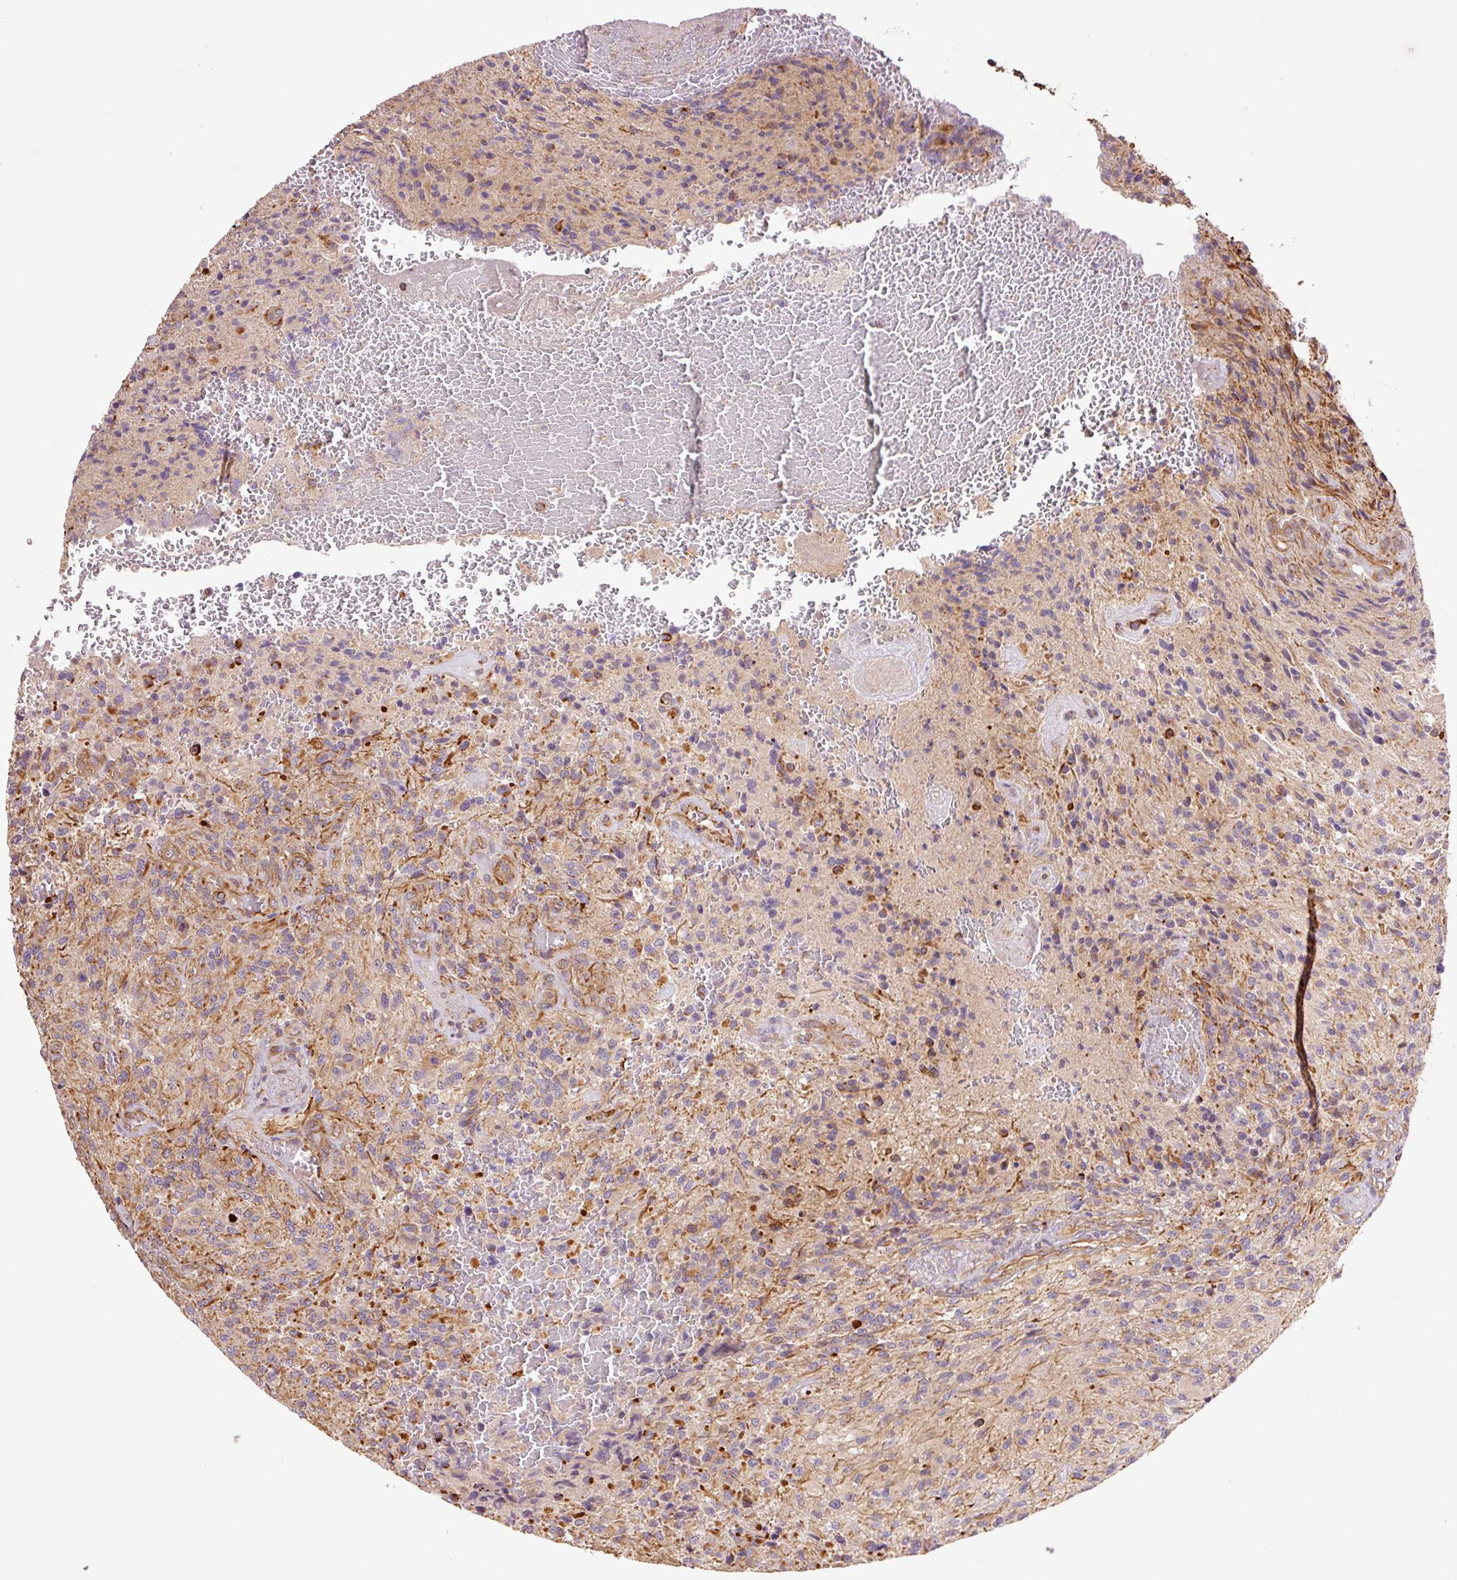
{"staining": {"intensity": "moderate", "quantity": "<25%", "location": "cytoplasmic/membranous"}, "tissue": "glioma", "cell_type": "Tumor cells", "image_type": "cancer", "snomed": [{"axis": "morphology", "description": "Normal tissue, NOS"}, {"axis": "morphology", "description": "Glioma, malignant, High grade"}, {"axis": "topography", "description": "Cerebral cortex"}], "caption": "A brown stain highlights moderate cytoplasmic/membranous staining of a protein in malignant high-grade glioma tumor cells. (Stains: DAB (3,3'-diaminobenzidine) in brown, nuclei in blue, Microscopy: brightfield microscopy at high magnification).", "gene": "PCK2", "patient": {"sex": "male", "age": 56}}